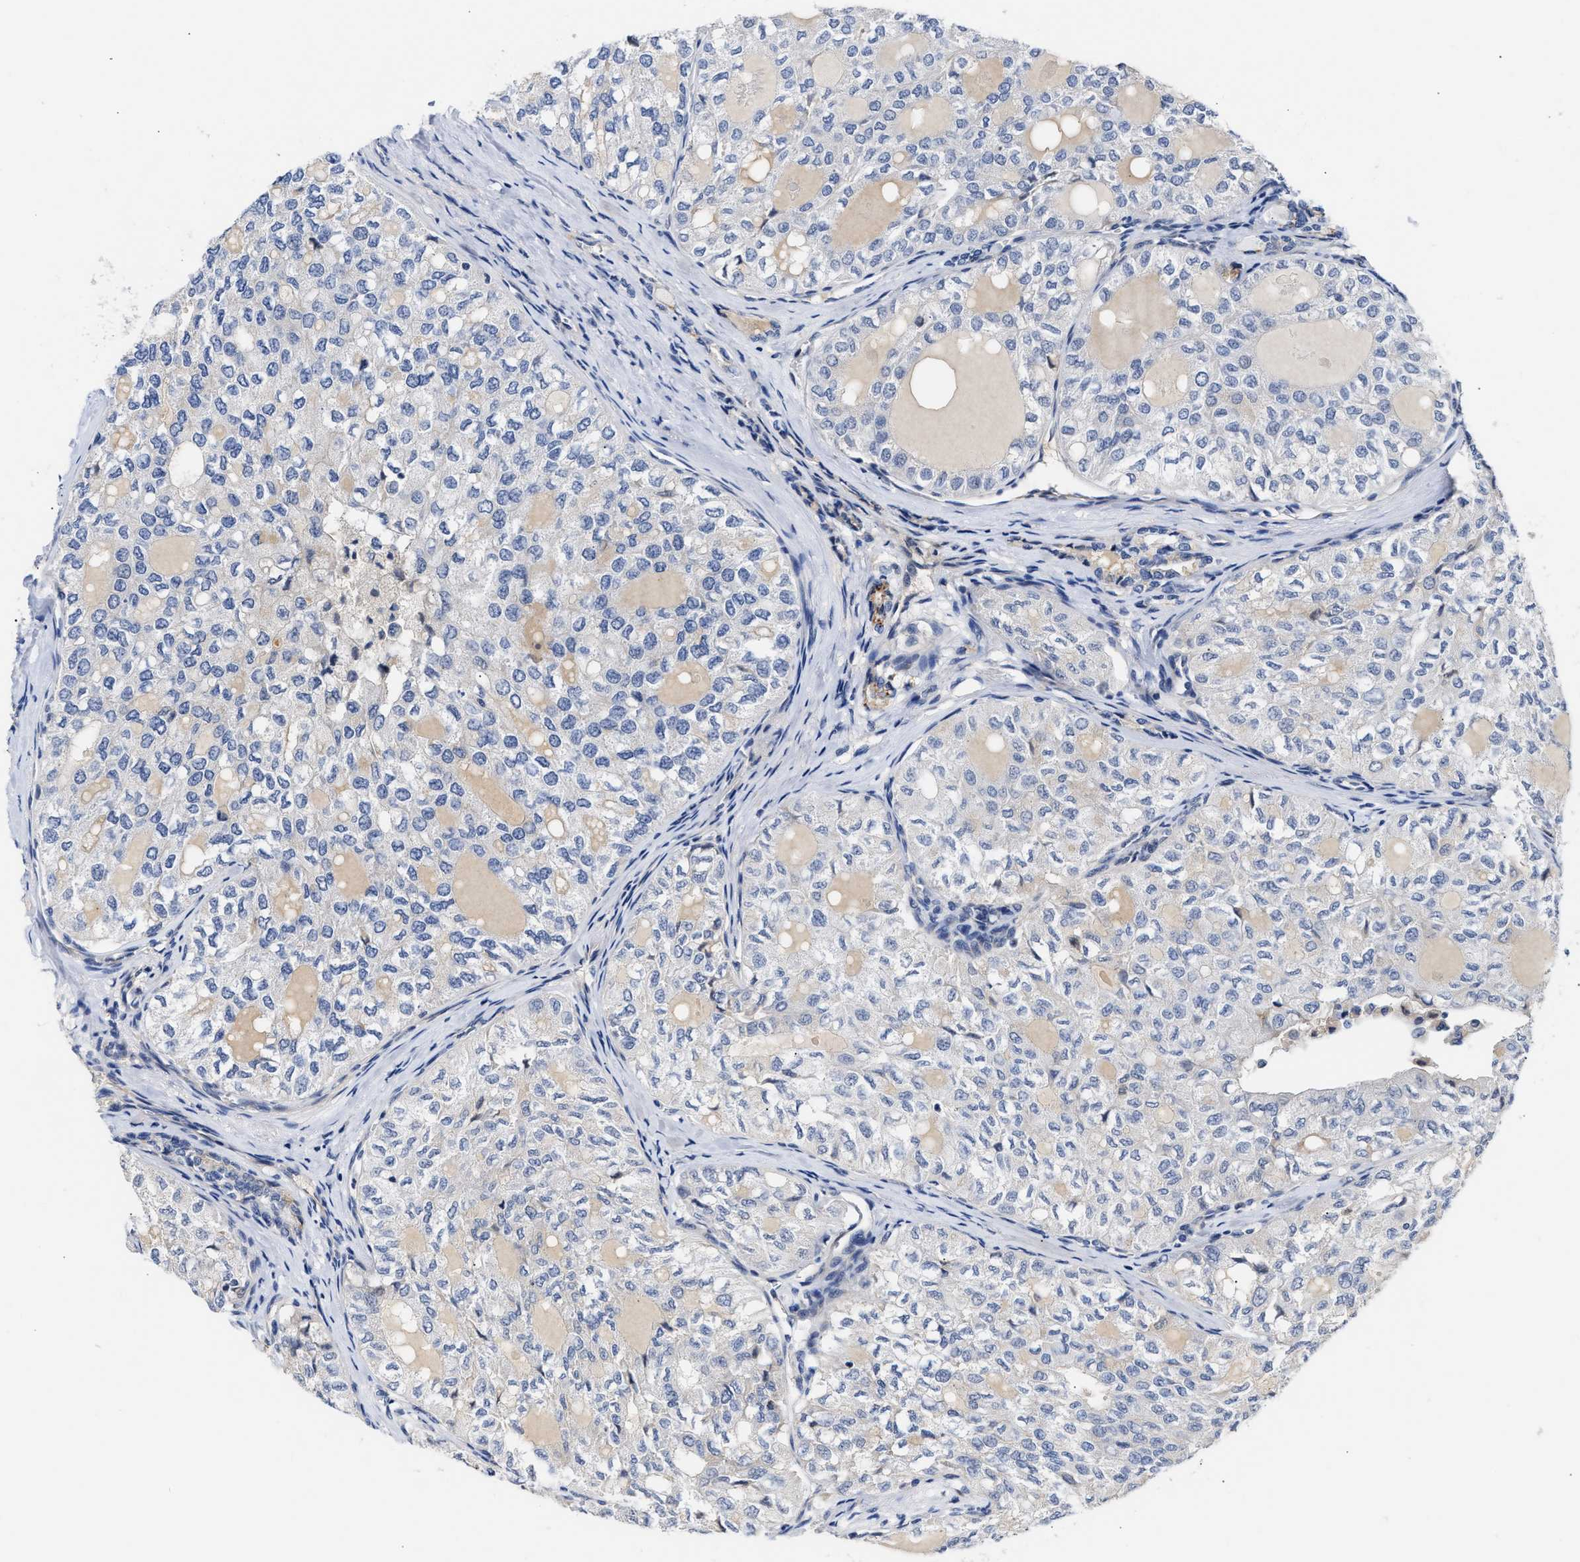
{"staining": {"intensity": "negative", "quantity": "none", "location": "none"}, "tissue": "thyroid cancer", "cell_type": "Tumor cells", "image_type": "cancer", "snomed": [{"axis": "morphology", "description": "Follicular adenoma carcinoma, NOS"}, {"axis": "topography", "description": "Thyroid gland"}], "caption": "A micrograph of human follicular adenoma carcinoma (thyroid) is negative for staining in tumor cells.", "gene": "CCDC146", "patient": {"sex": "male", "age": 75}}